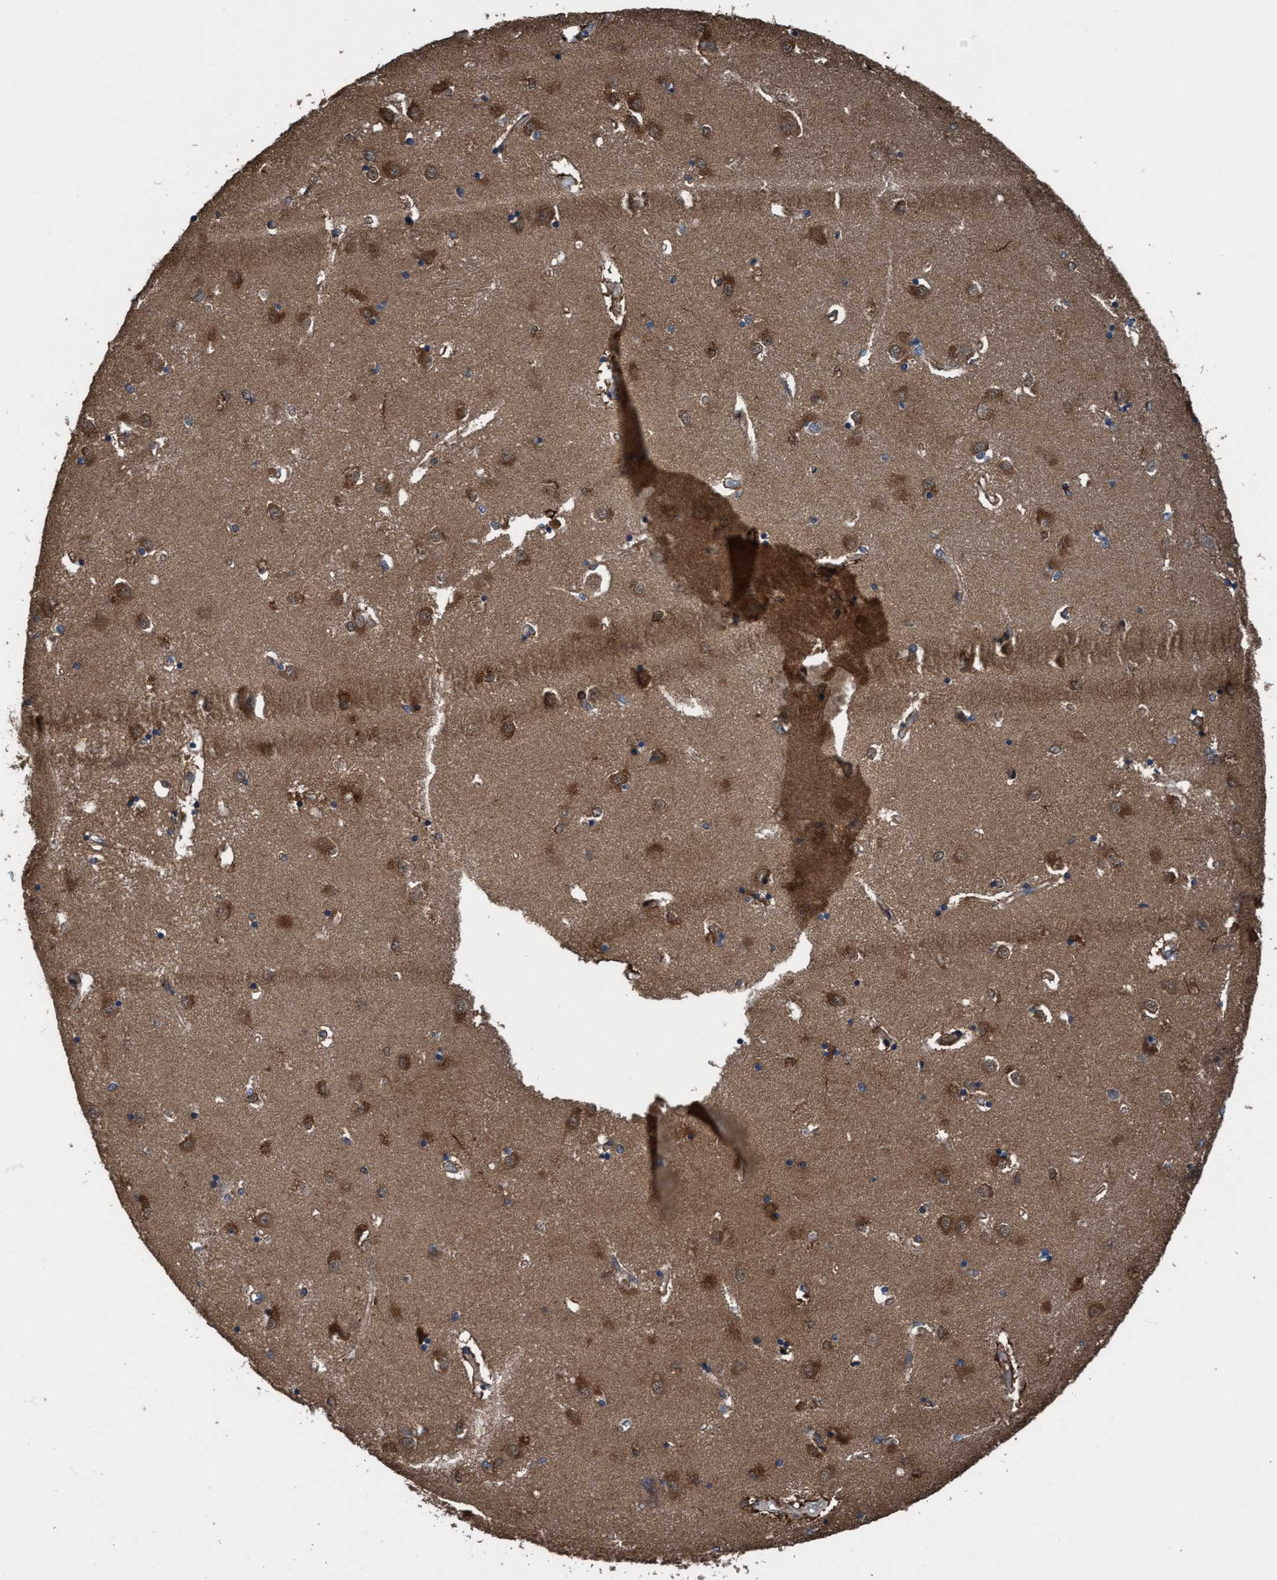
{"staining": {"intensity": "moderate", "quantity": ">75%", "location": "cytoplasmic/membranous"}, "tissue": "caudate", "cell_type": "Glial cells", "image_type": "normal", "snomed": [{"axis": "morphology", "description": "Normal tissue, NOS"}, {"axis": "topography", "description": "Lateral ventricle wall"}], "caption": "Glial cells exhibit medium levels of moderate cytoplasmic/membranous staining in approximately >75% of cells in unremarkable caudate.", "gene": "NMT1", "patient": {"sex": "male", "age": 45}}